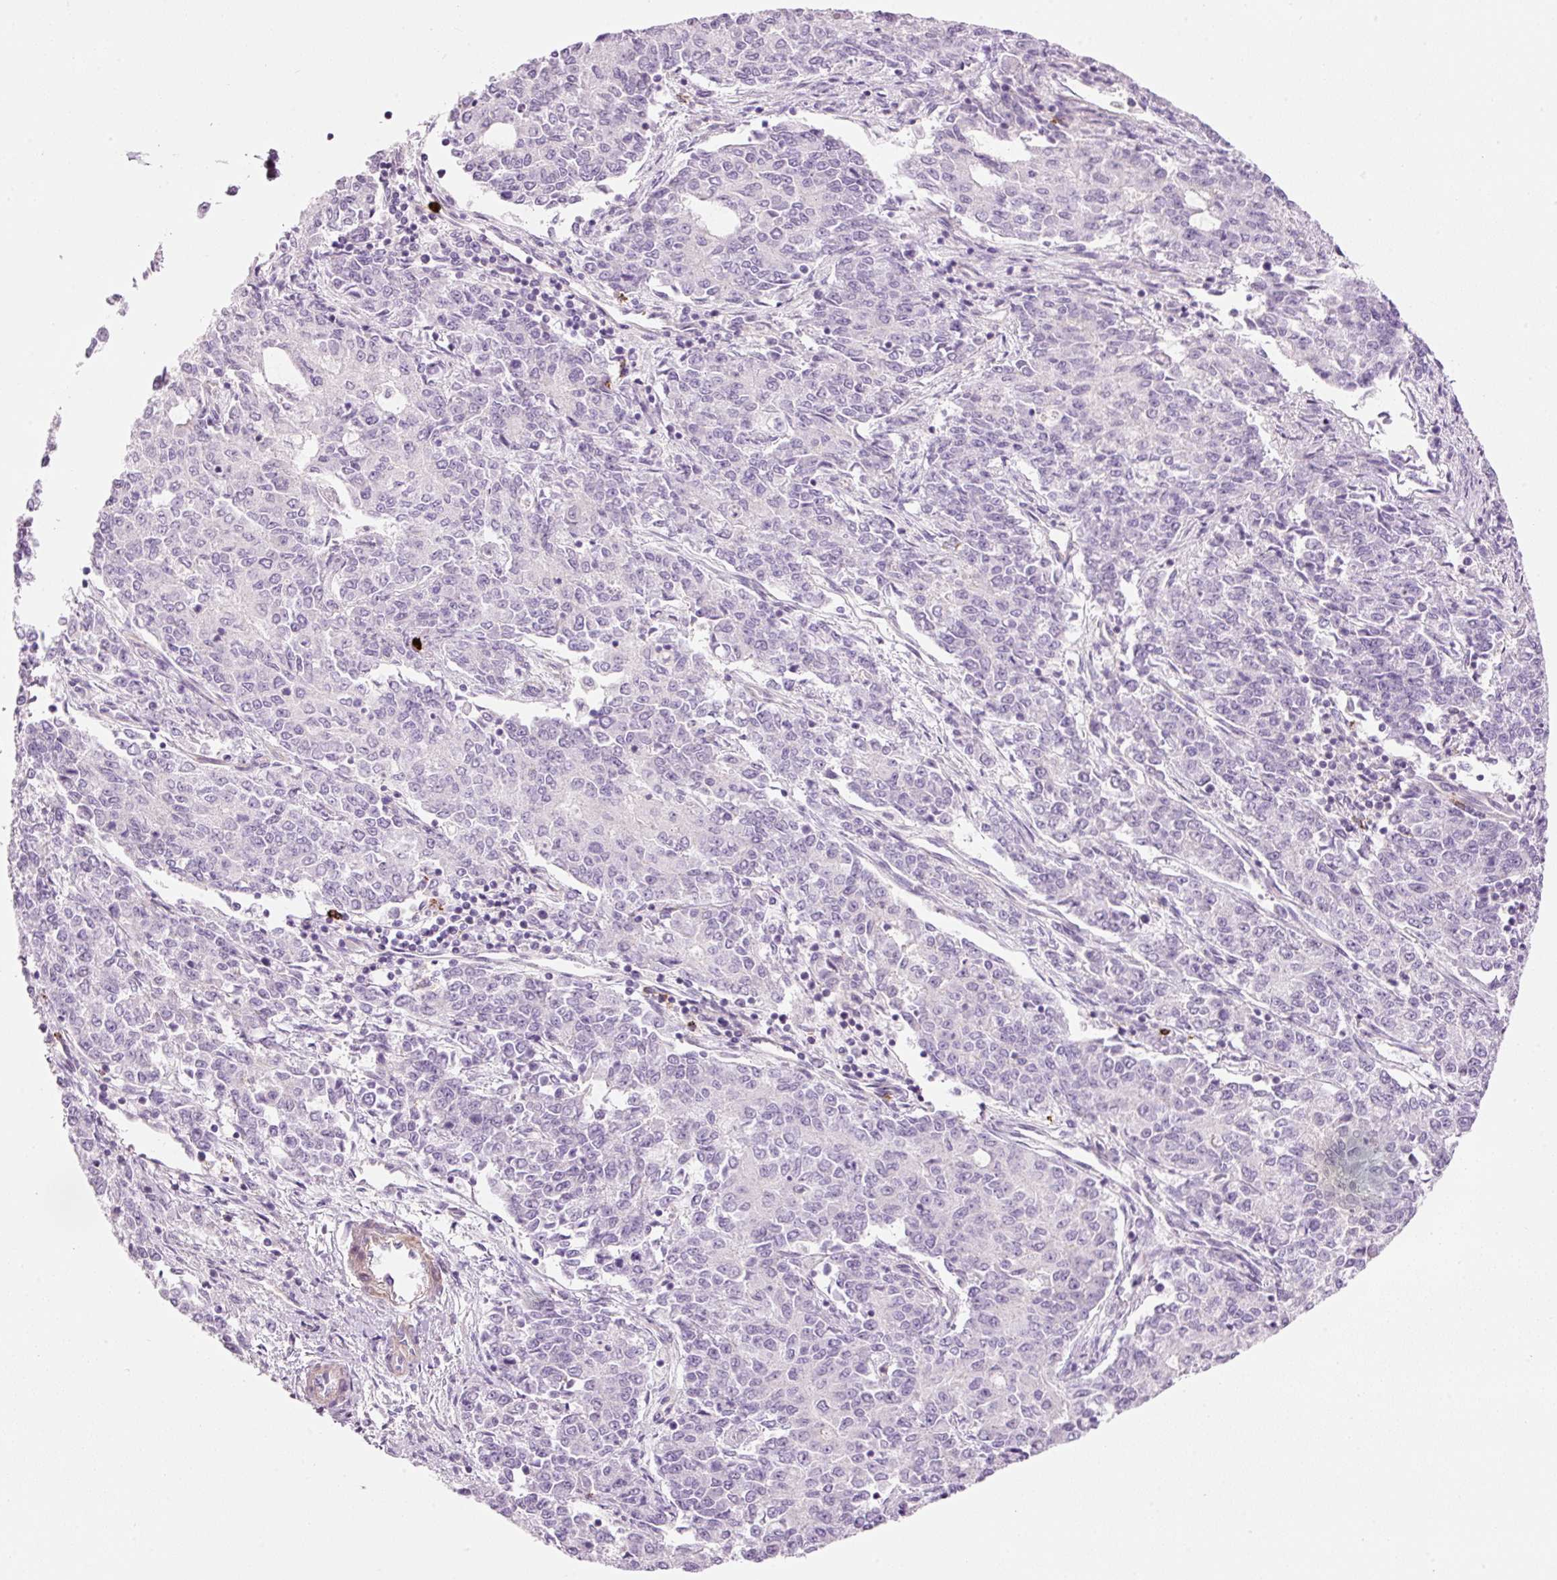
{"staining": {"intensity": "negative", "quantity": "none", "location": "none"}, "tissue": "endometrial cancer", "cell_type": "Tumor cells", "image_type": "cancer", "snomed": [{"axis": "morphology", "description": "Adenocarcinoma, NOS"}, {"axis": "topography", "description": "Endometrium"}], "caption": "Tumor cells show no significant protein positivity in endometrial adenocarcinoma.", "gene": "MAP3K3", "patient": {"sex": "female", "age": 50}}